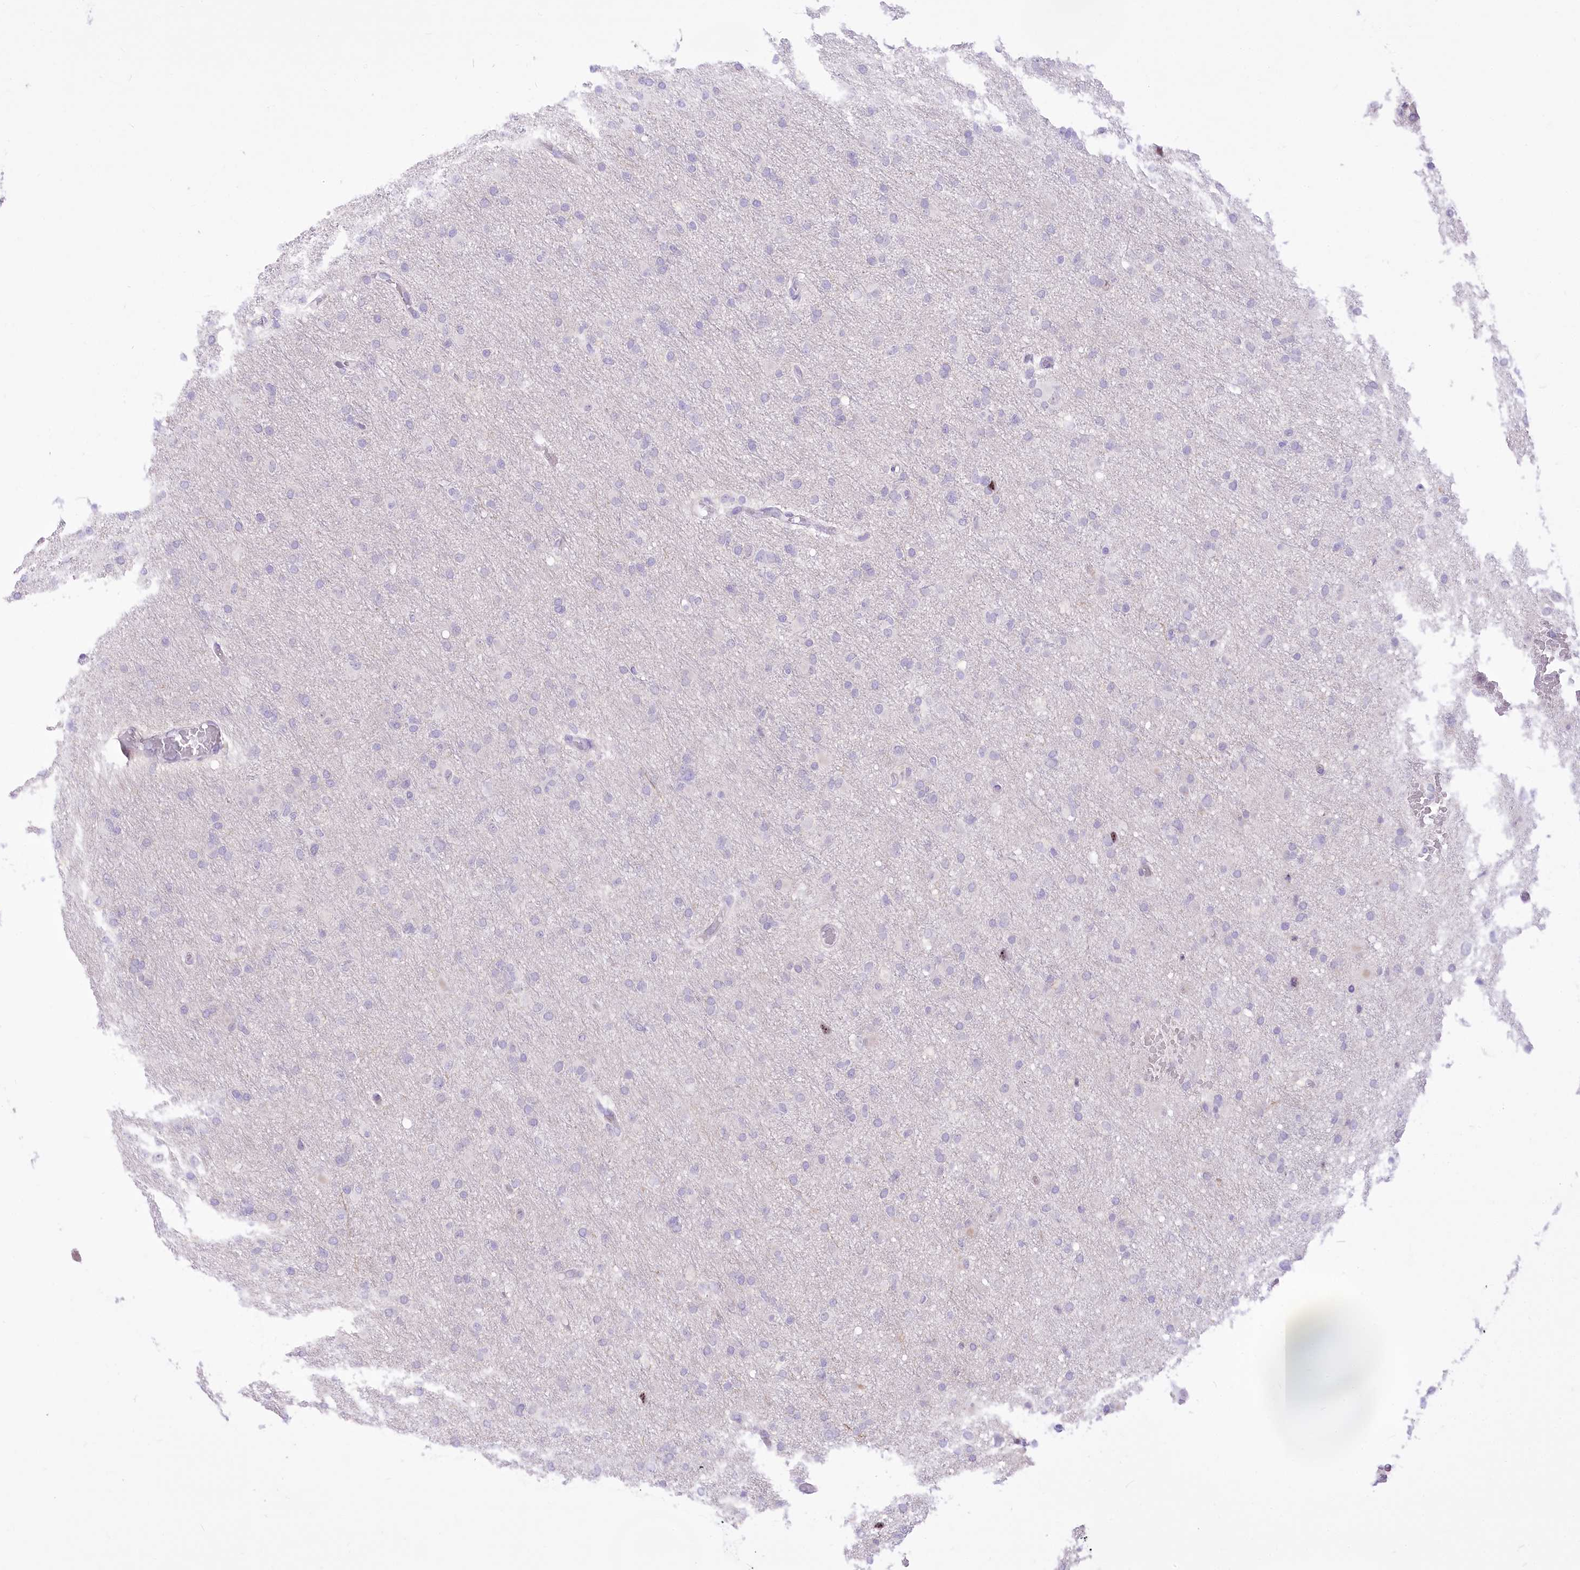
{"staining": {"intensity": "negative", "quantity": "none", "location": "none"}, "tissue": "glioma", "cell_type": "Tumor cells", "image_type": "cancer", "snomed": [{"axis": "morphology", "description": "Glioma, malignant, High grade"}, {"axis": "topography", "description": "Cerebral cortex"}], "caption": "Immunohistochemistry image of malignant glioma (high-grade) stained for a protein (brown), which demonstrates no positivity in tumor cells.", "gene": "BEND7", "patient": {"sex": "female", "age": 36}}